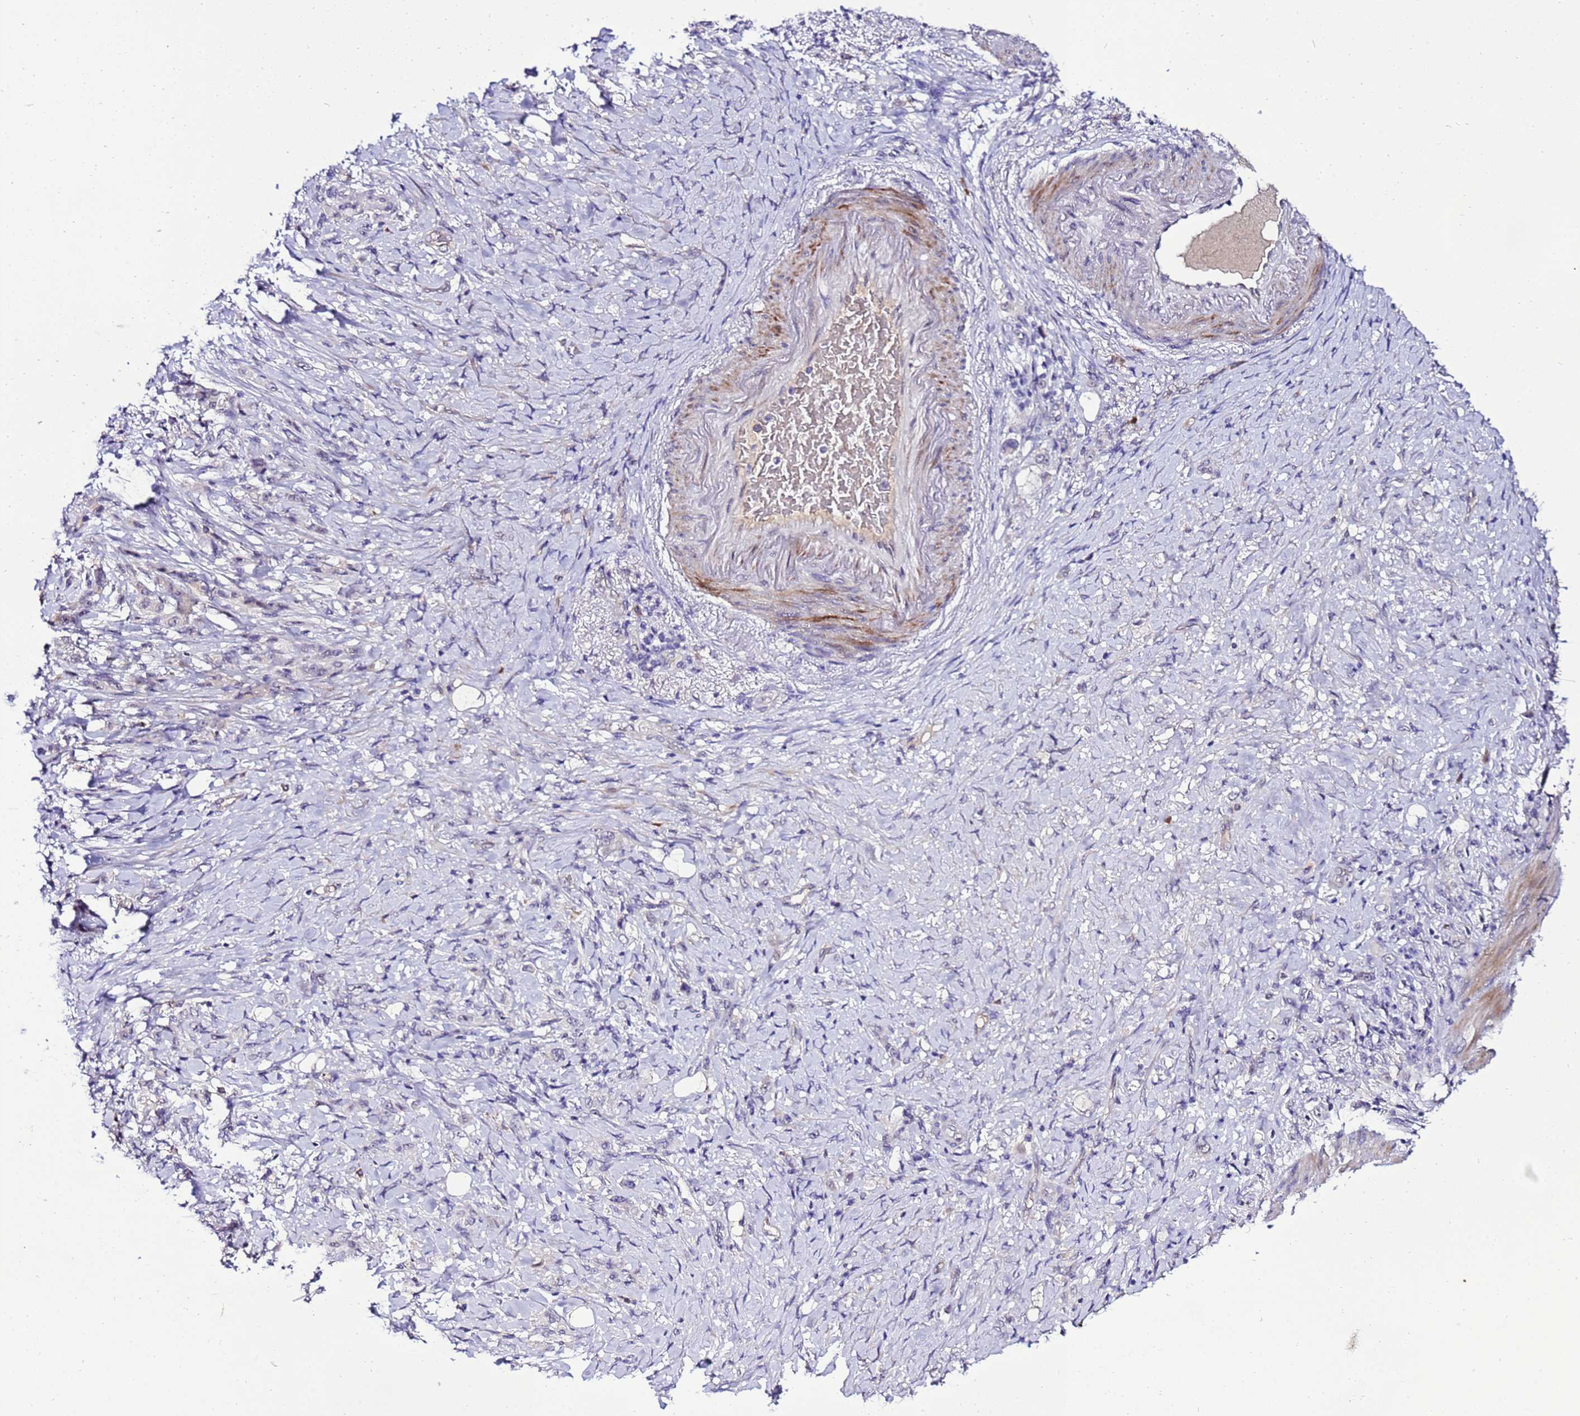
{"staining": {"intensity": "negative", "quantity": "none", "location": "none"}, "tissue": "stomach cancer", "cell_type": "Tumor cells", "image_type": "cancer", "snomed": [{"axis": "morphology", "description": "Adenocarcinoma, NOS"}, {"axis": "topography", "description": "Stomach"}], "caption": "Immunohistochemistry (IHC) of human adenocarcinoma (stomach) exhibits no staining in tumor cells. (DAB IHC, high magnification).", "gene": "C19orf47", "patient": {"sex": "female", "age": 79}}